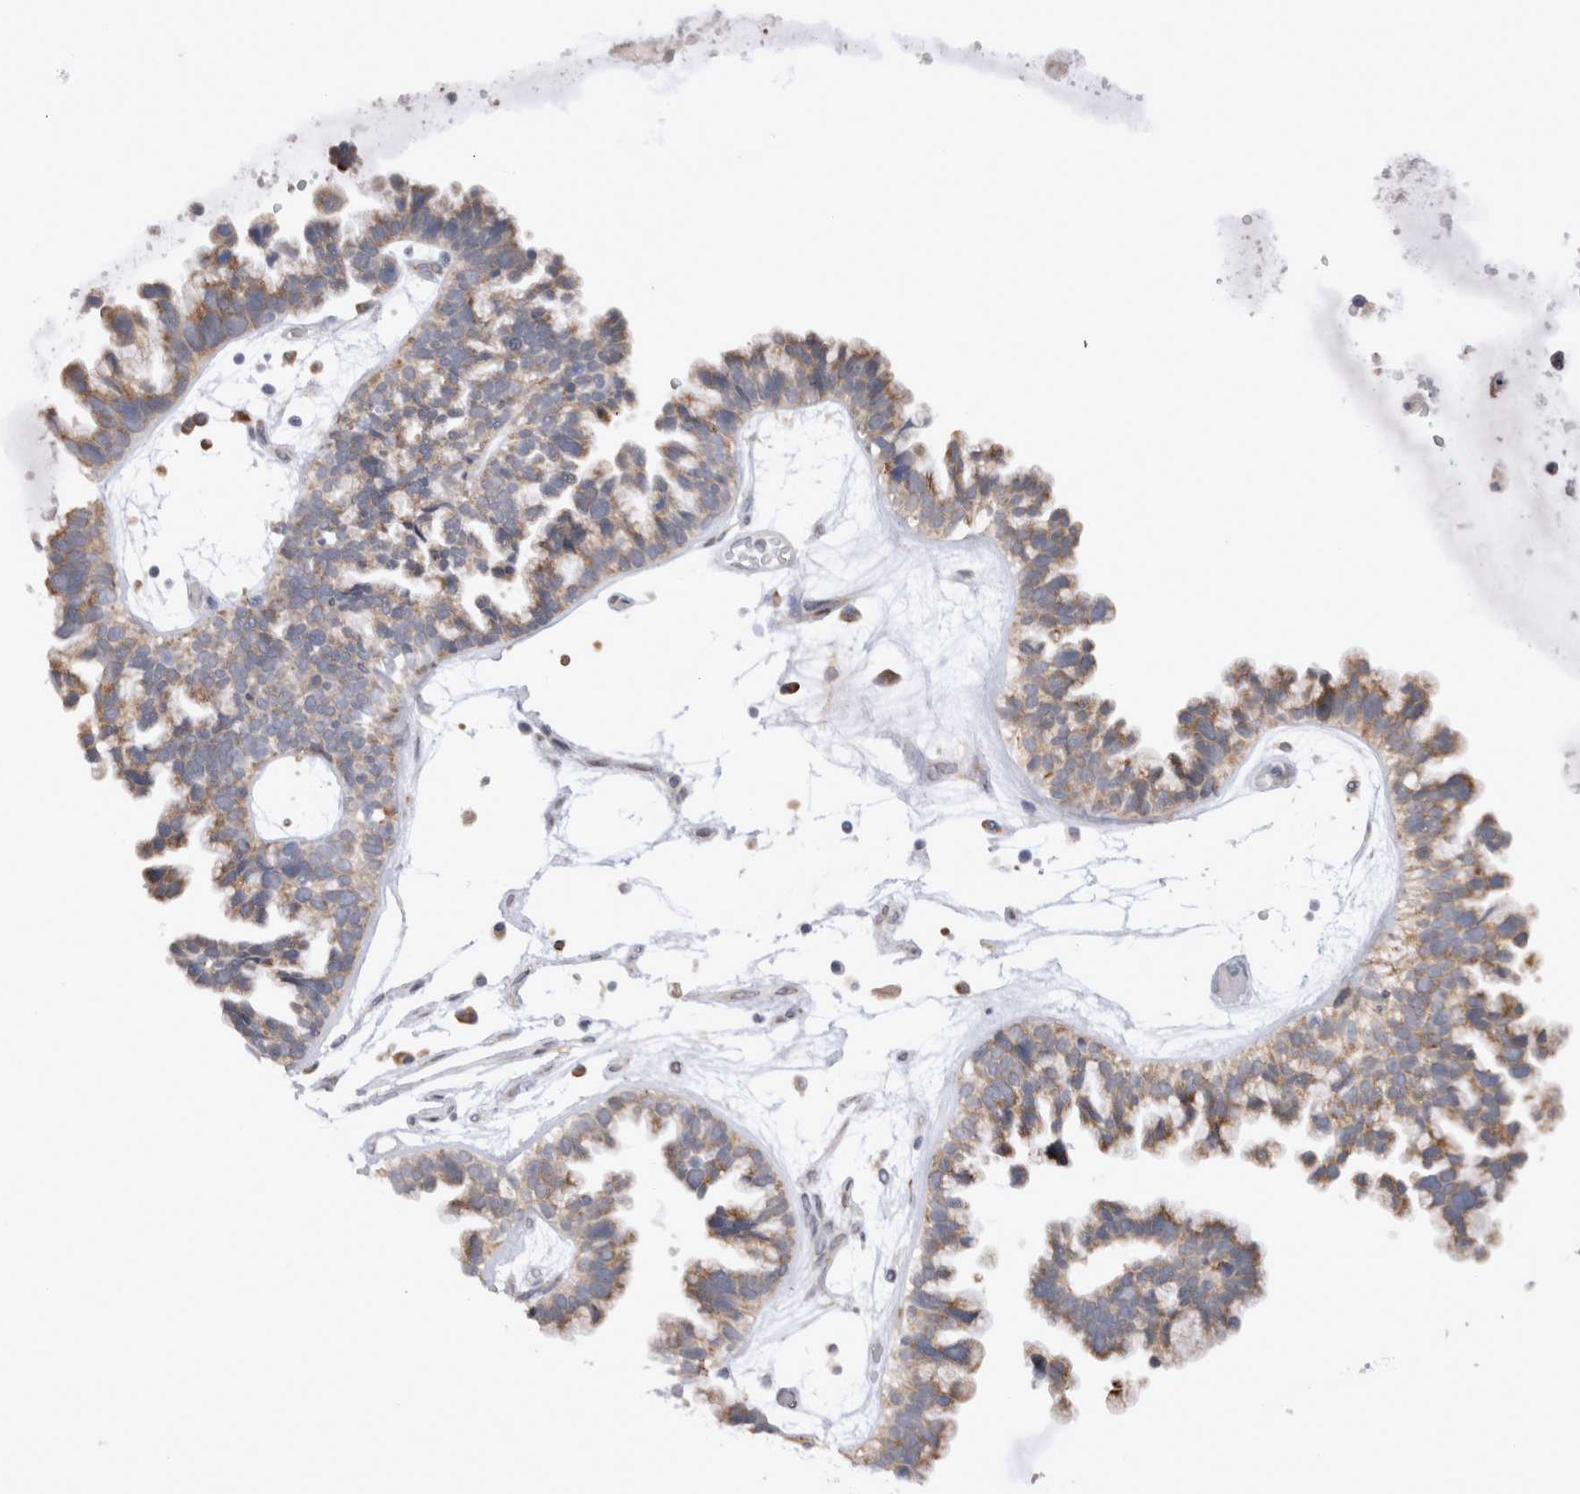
{"staining": {"intensity": "moderate", "quantity": ">75%", "location": "cytoplasmic/membranous"}, "tissue": "ovarian cancer", "cell_type": "Tumor cells", "image_type": "cancer", "snomed": [{"axis": "morphology", "description": "Cystadenocarcinoma, serous, NOS"}, {"axis": "topography", "description": "Ovary"}], "caption": "Immunohistochemistry of human ovarian serous cystadenocarcinoma demonstrates medium levels of moderate cytoplasmic/membranous staining in approximately >75% of tumor cells.", "gene": "VCPIP1", "patient": {"sex": "female", "age": 56}}